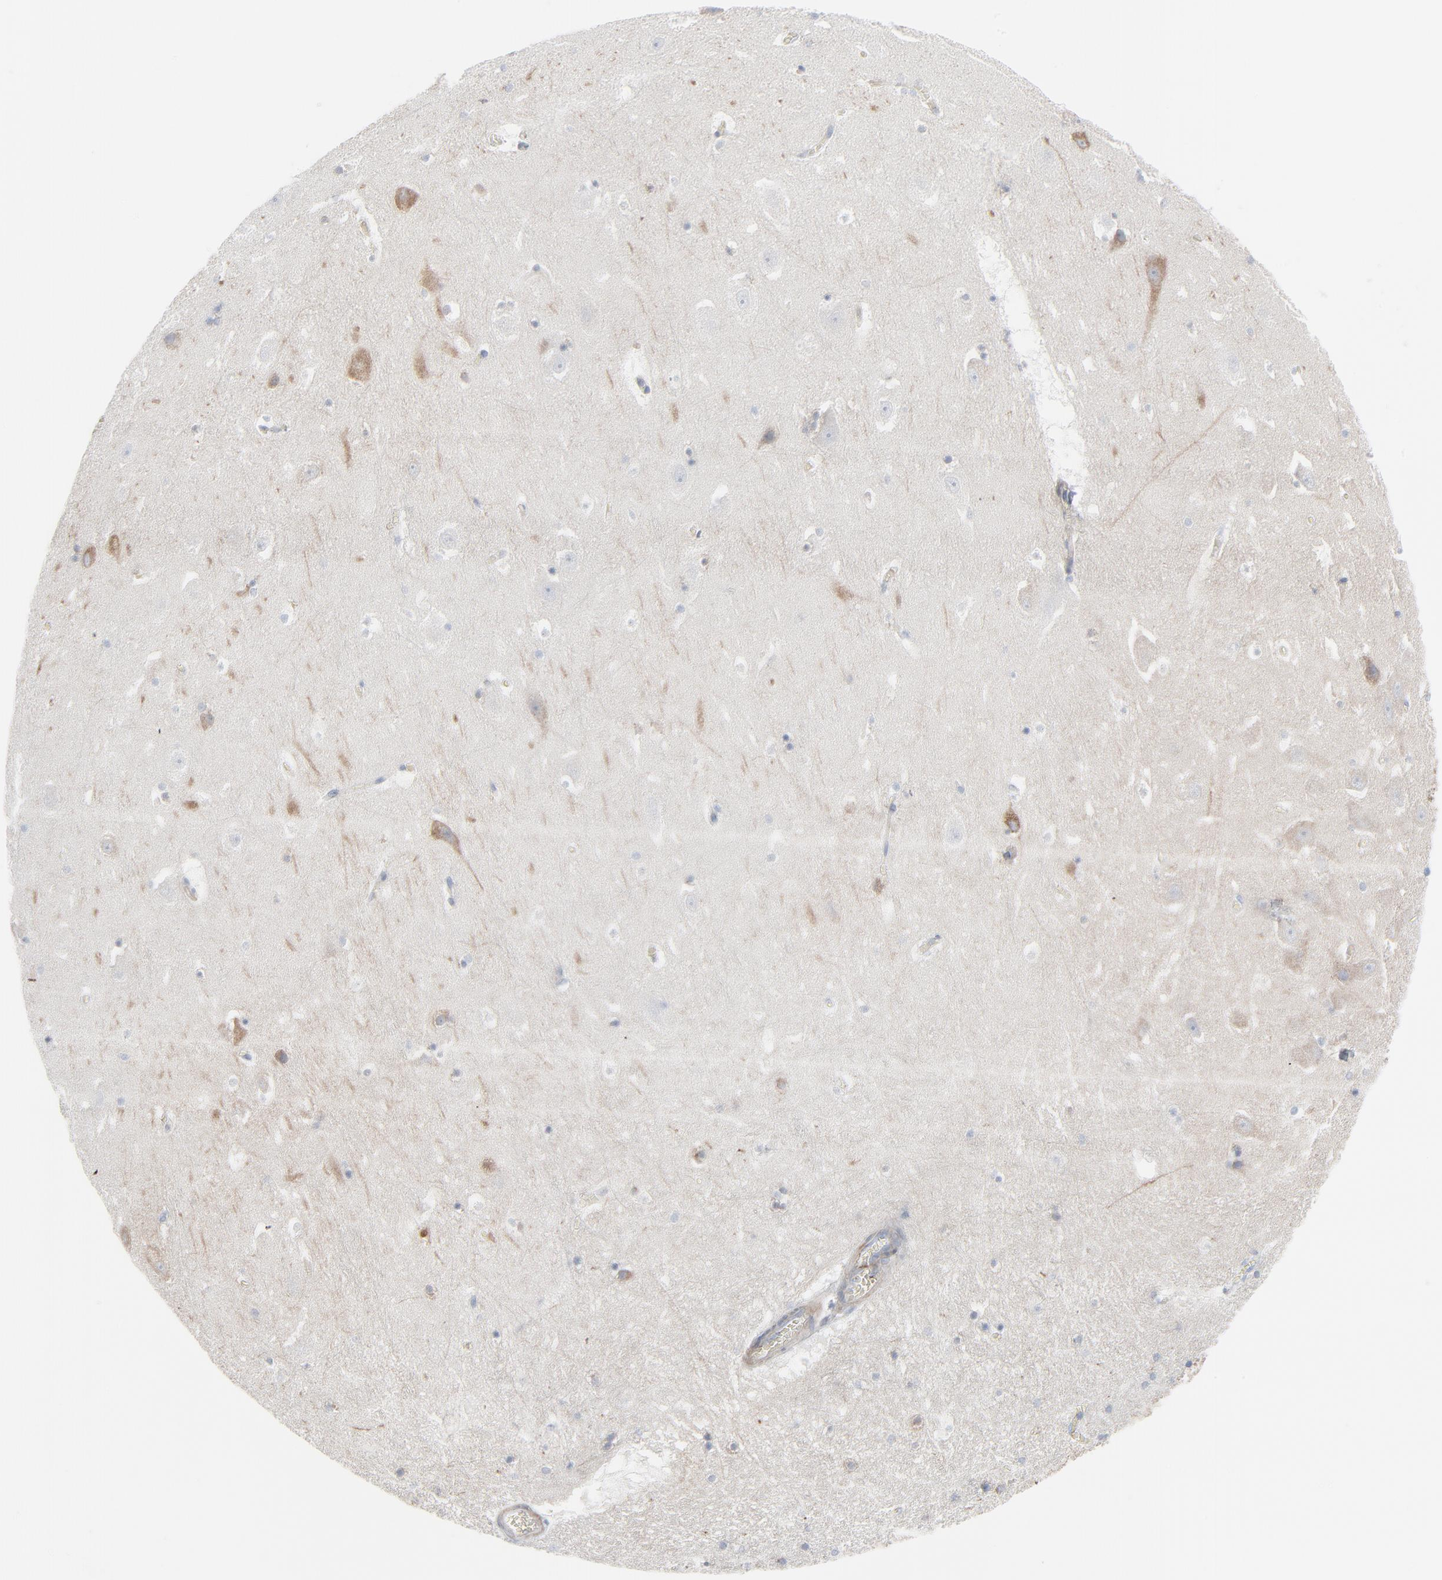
{"staining": {"intensity": "negative", "quantity": "none", "location": "none"}, "tissue": "hippocampus", "cell_type": "Glial cells", "image_type": "normal", "snomed": [{"axis": "morphology", "description": "Normal tissue, NOS"}, {"axis": "topography", "description": "Hippocampus"}], "caption": "This is an IHC micrograph of benign human hippocampus. There is no expression in glial cells.", "gene": "OPTN", "patient": {"sex": "male", "age": 45}}